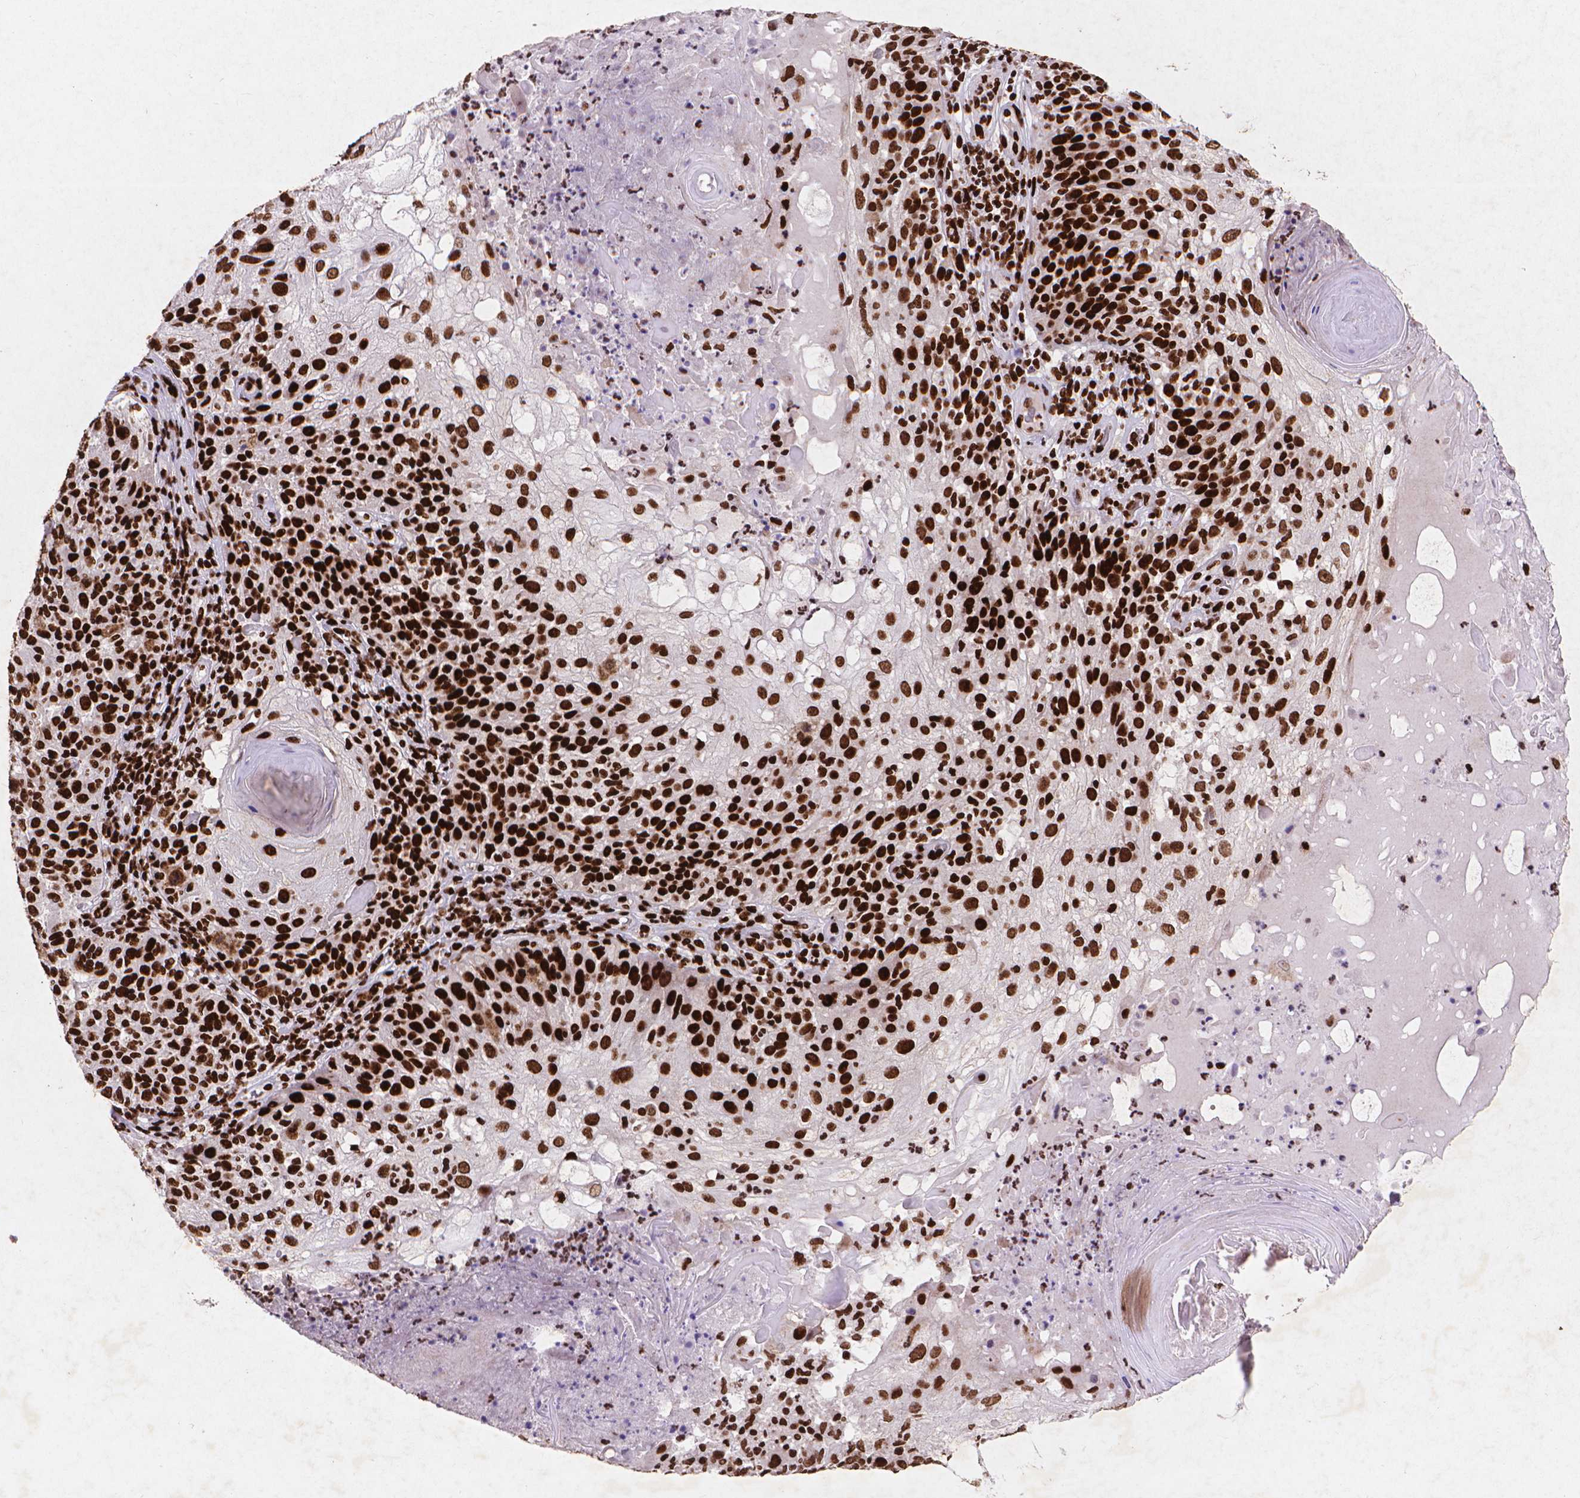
{"staining": {"intensity": "strong", "quantity": ">75%", "location": "nuclear"}, "tissue": "skin cancer", "cell_type": "Tumor cells", "image_type": "cancer", "snomed": [{"axis": "morphology", "description": "Normal tissue, NOS"}, {"axis": "morphology", "description": "Squamous cell carcinoma, NOS"}, {"axis": "topography", "description": "Skin"}], "caption": "Tumor cells show high levels of strong nuclear positivity in approximately >75% of cells in squamous cell carcinoma (skin). (Brightfield microscopy of DAB IHC at high magnification).", "gene": "CITED2", "patient": {"sex": "female", "age": 83}}